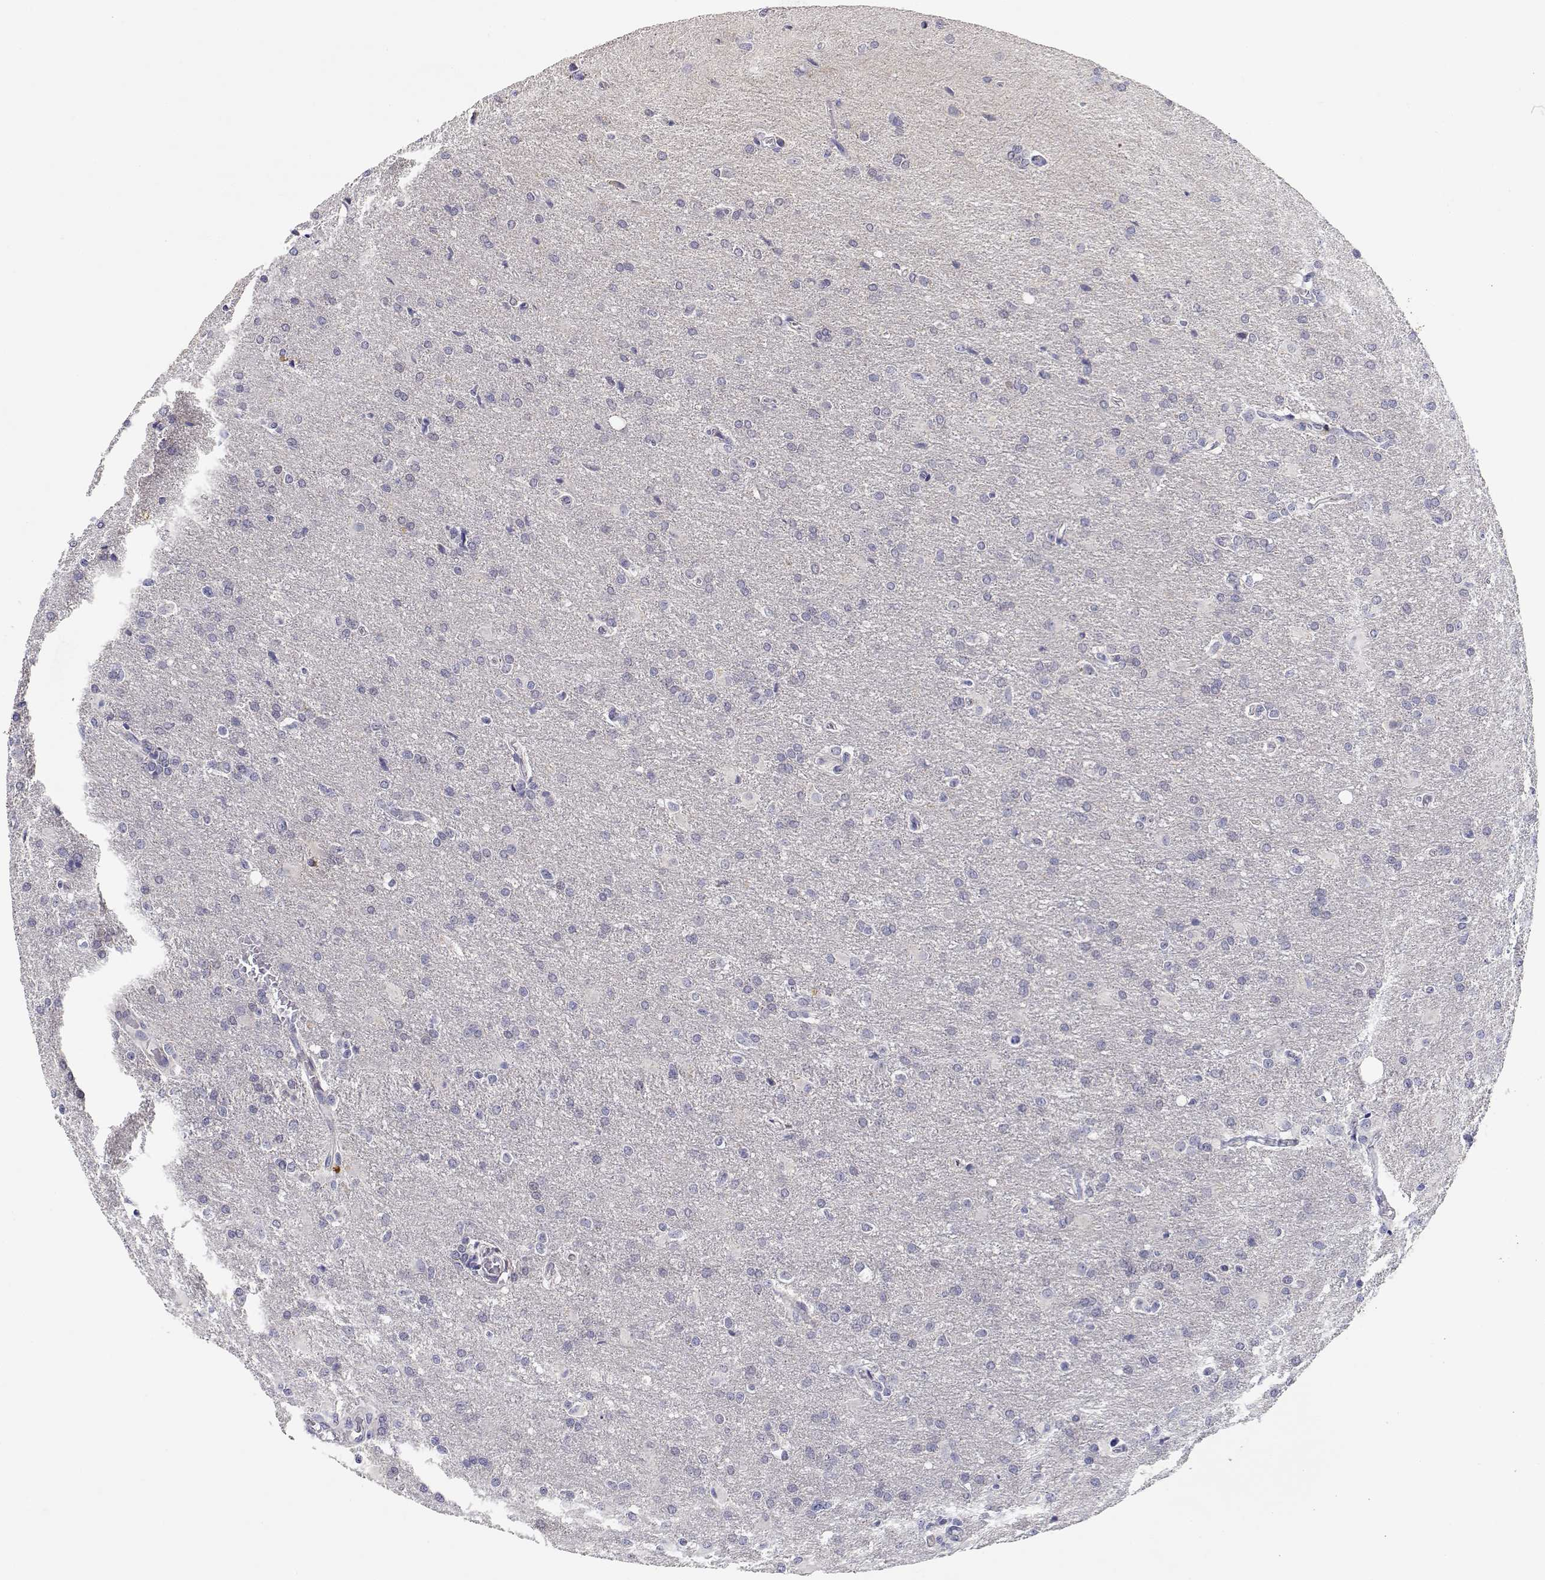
{"staining": {"intensity": "negative", "quantity": "none", "location": "none"}, "tissue": "glioma", "cell_type": "Tumor cells", "image_type": "cancer", "snomed": [{"axis": "morphology", "description": "Glioma, malignant, High grade"}, {"axis": "topography", "description": "Brain"}], "caption": "There is no significant staining in tumor cells of glioma.", "gene": "ADA", "patient": {"sex": "male", "age": 68}}